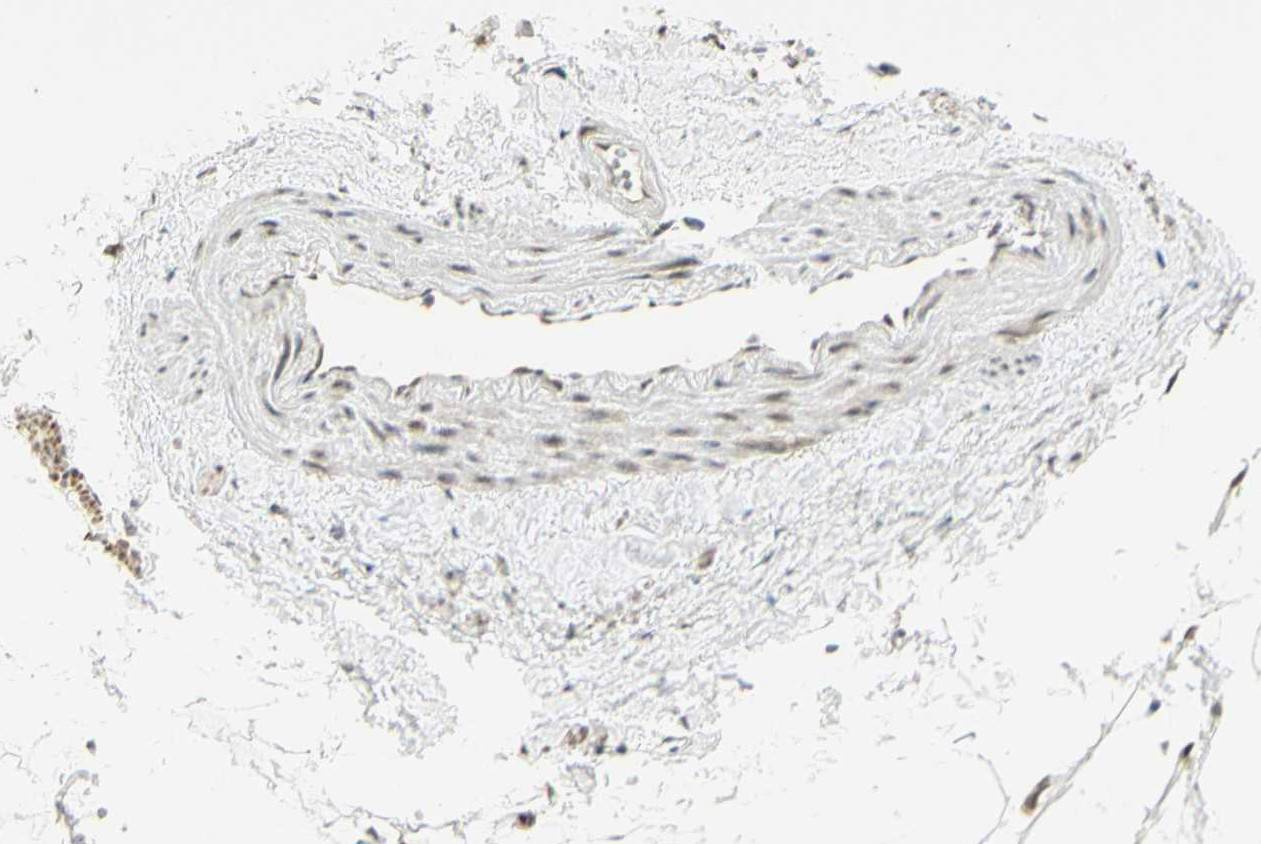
{"staining": {"intensity": "moderate", "quantity": ">75%", "location": "nuclear"}, "tissue": "adipose tissue", "cell_type": "Adipocytes", "image_type": "normal", "snomed": [{"axis": "morphology", "description": "Normal tissue, NOS"}, {"axis": "topography", "description": "Adipose tissue"}, {"axis": "topography", "description": "Peripheral nerve tissue"}], "caption": "Immunohistochemistry (DAB) staining of unremarkable adipose tissue exhibits moderate nuclear protein positivity in approximately >75% of adipocytes.", "gene": "DDX1", "patient": {"sex": "male", "age": 52}}